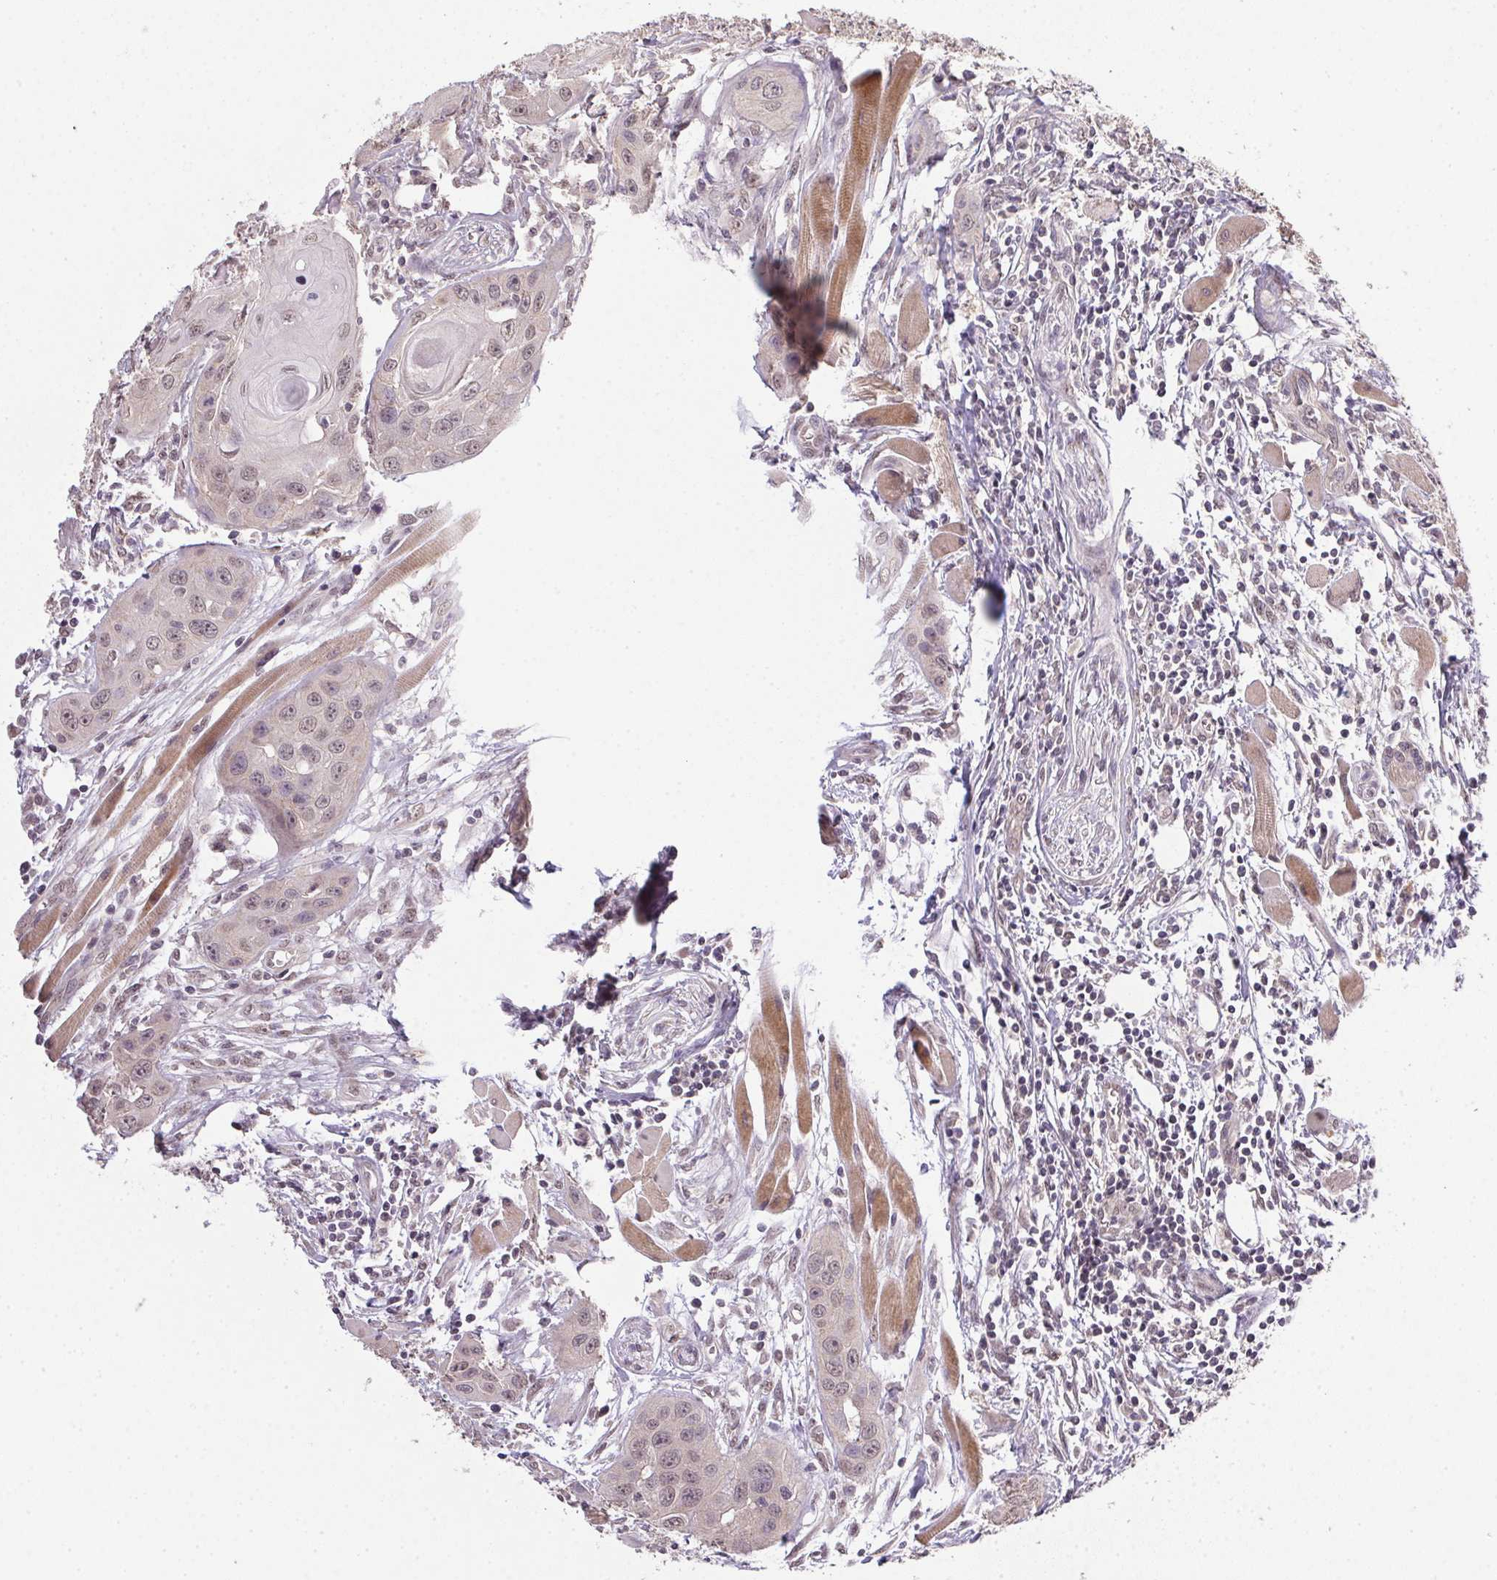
{"staining": {"intensity": "weak", "quantity": ">75%", "location": "nuclear"}, "tissue": "head and neck cancer", "cell_type": "Tumor cells", "image_type": "cancer", "snomed": [{"axis": "morphology", "description": "Squamous cell carcinoma, NOS"}, {"axis": "topography", "description": "Oral tissue"}, {"axis": "topography", "description": "Head-Neck"}], "caption": "Tumor cells demonstrate low levels of weak nuclear expression in about >75% of cells in squamous cell carcinoma (head and neck).", "gene": "PPP4R4", "patient": {"sex": "male", "age": 58}}